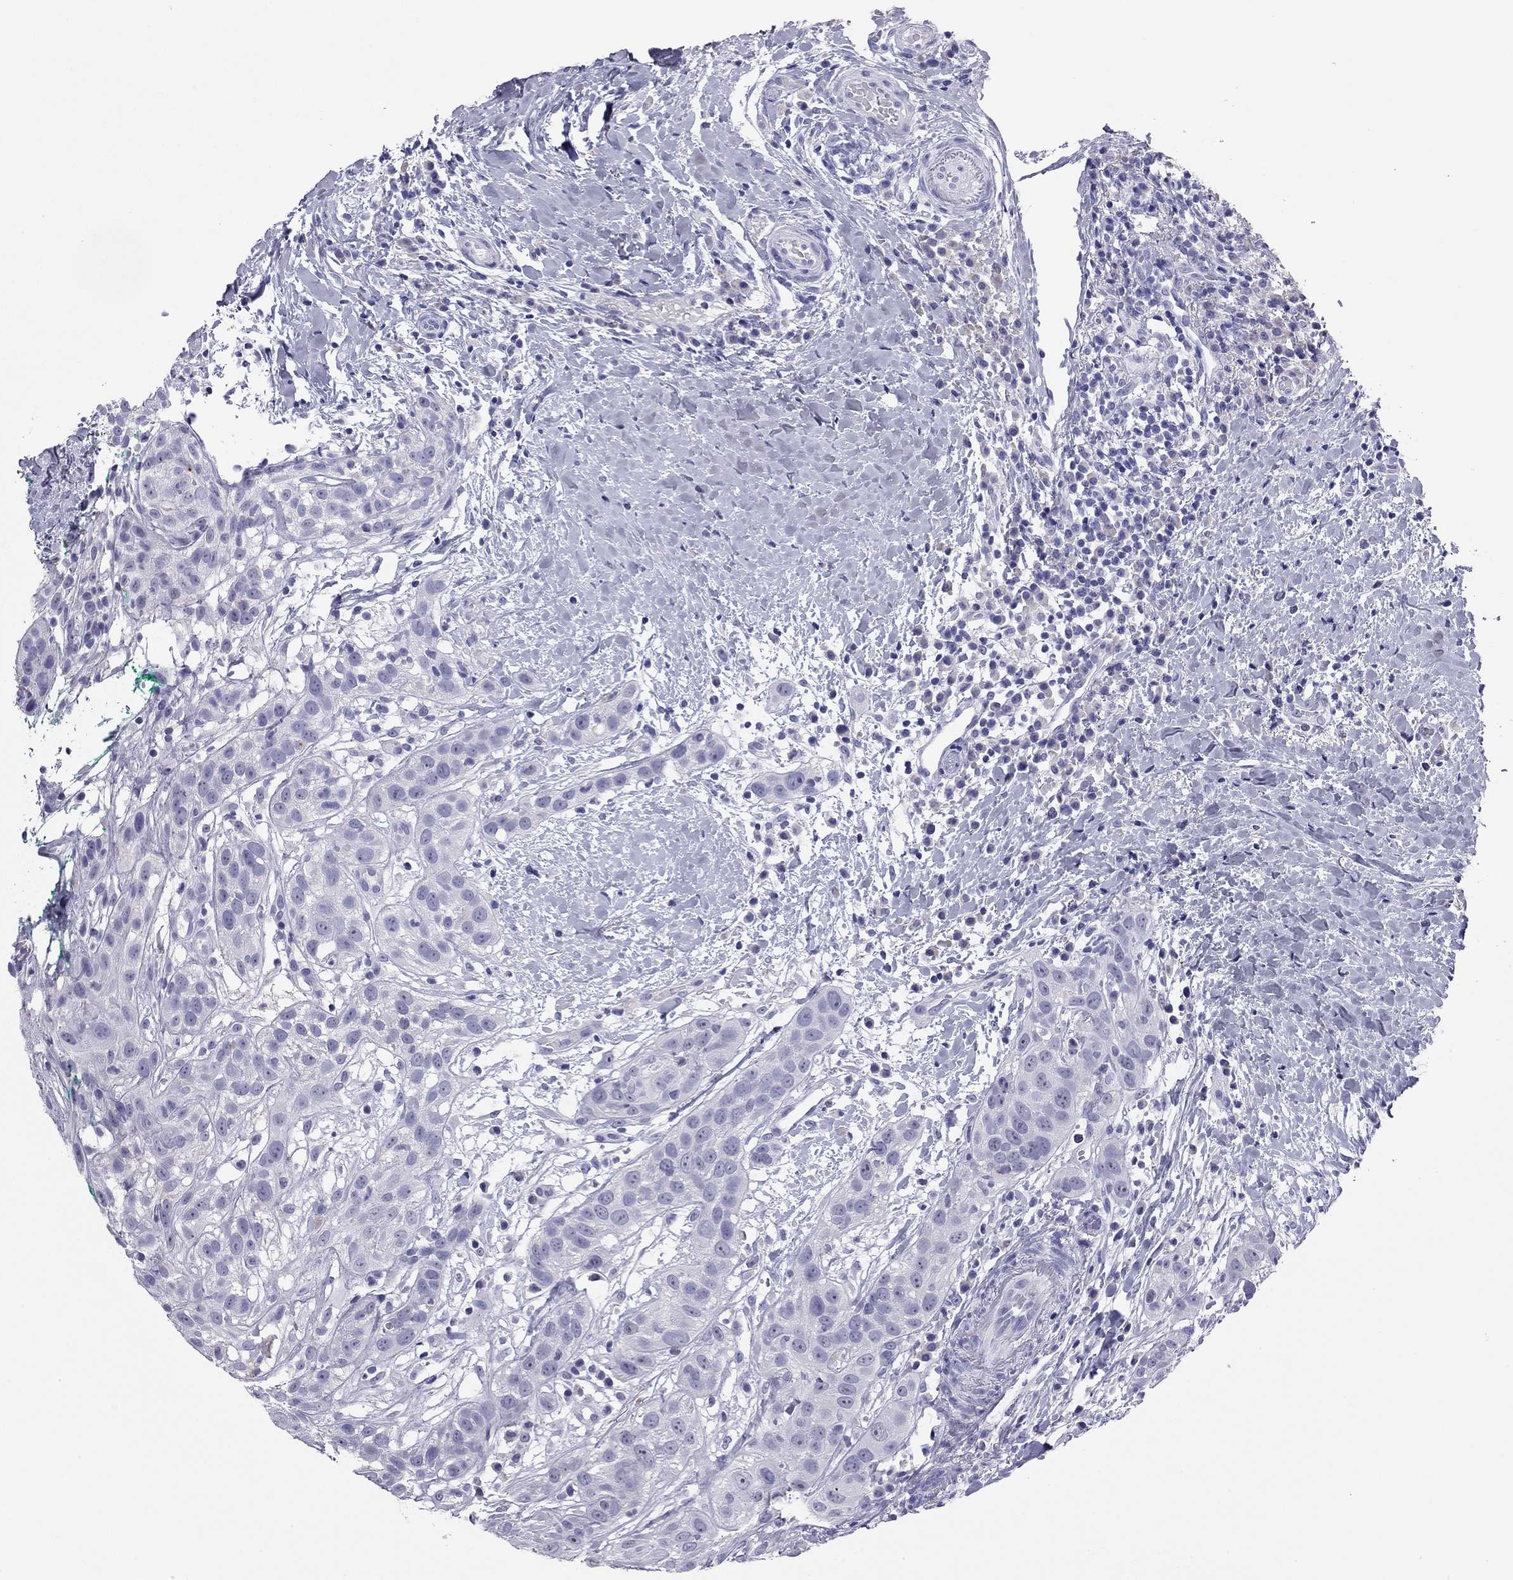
{"staining": {"intensity": "negative", "quantity": "none", "location": "none"}, "tissue": "head and neck cancer", "cell_type": "Tumor cells", "image_type": "cancer", "snomed": [{"axis": "morphology", "description": "Normal tissue, NOS"}, {"axis": "morphology", "description": "Squamous cell carcinoma, NOS"}, {"axis": "topography", "description": "Oral tissue"}, {"axis": "topography", "description": "Salivary gland"}, {"axis": "topography", "description": "Head-Neck"}], "caption": "Photomicrograph shows no significant protein positivity in tumor cells of squamous cell carcinoma (head and neck).", "gene": "ODF4", "patient": {"sex": "female", "age": 62}}